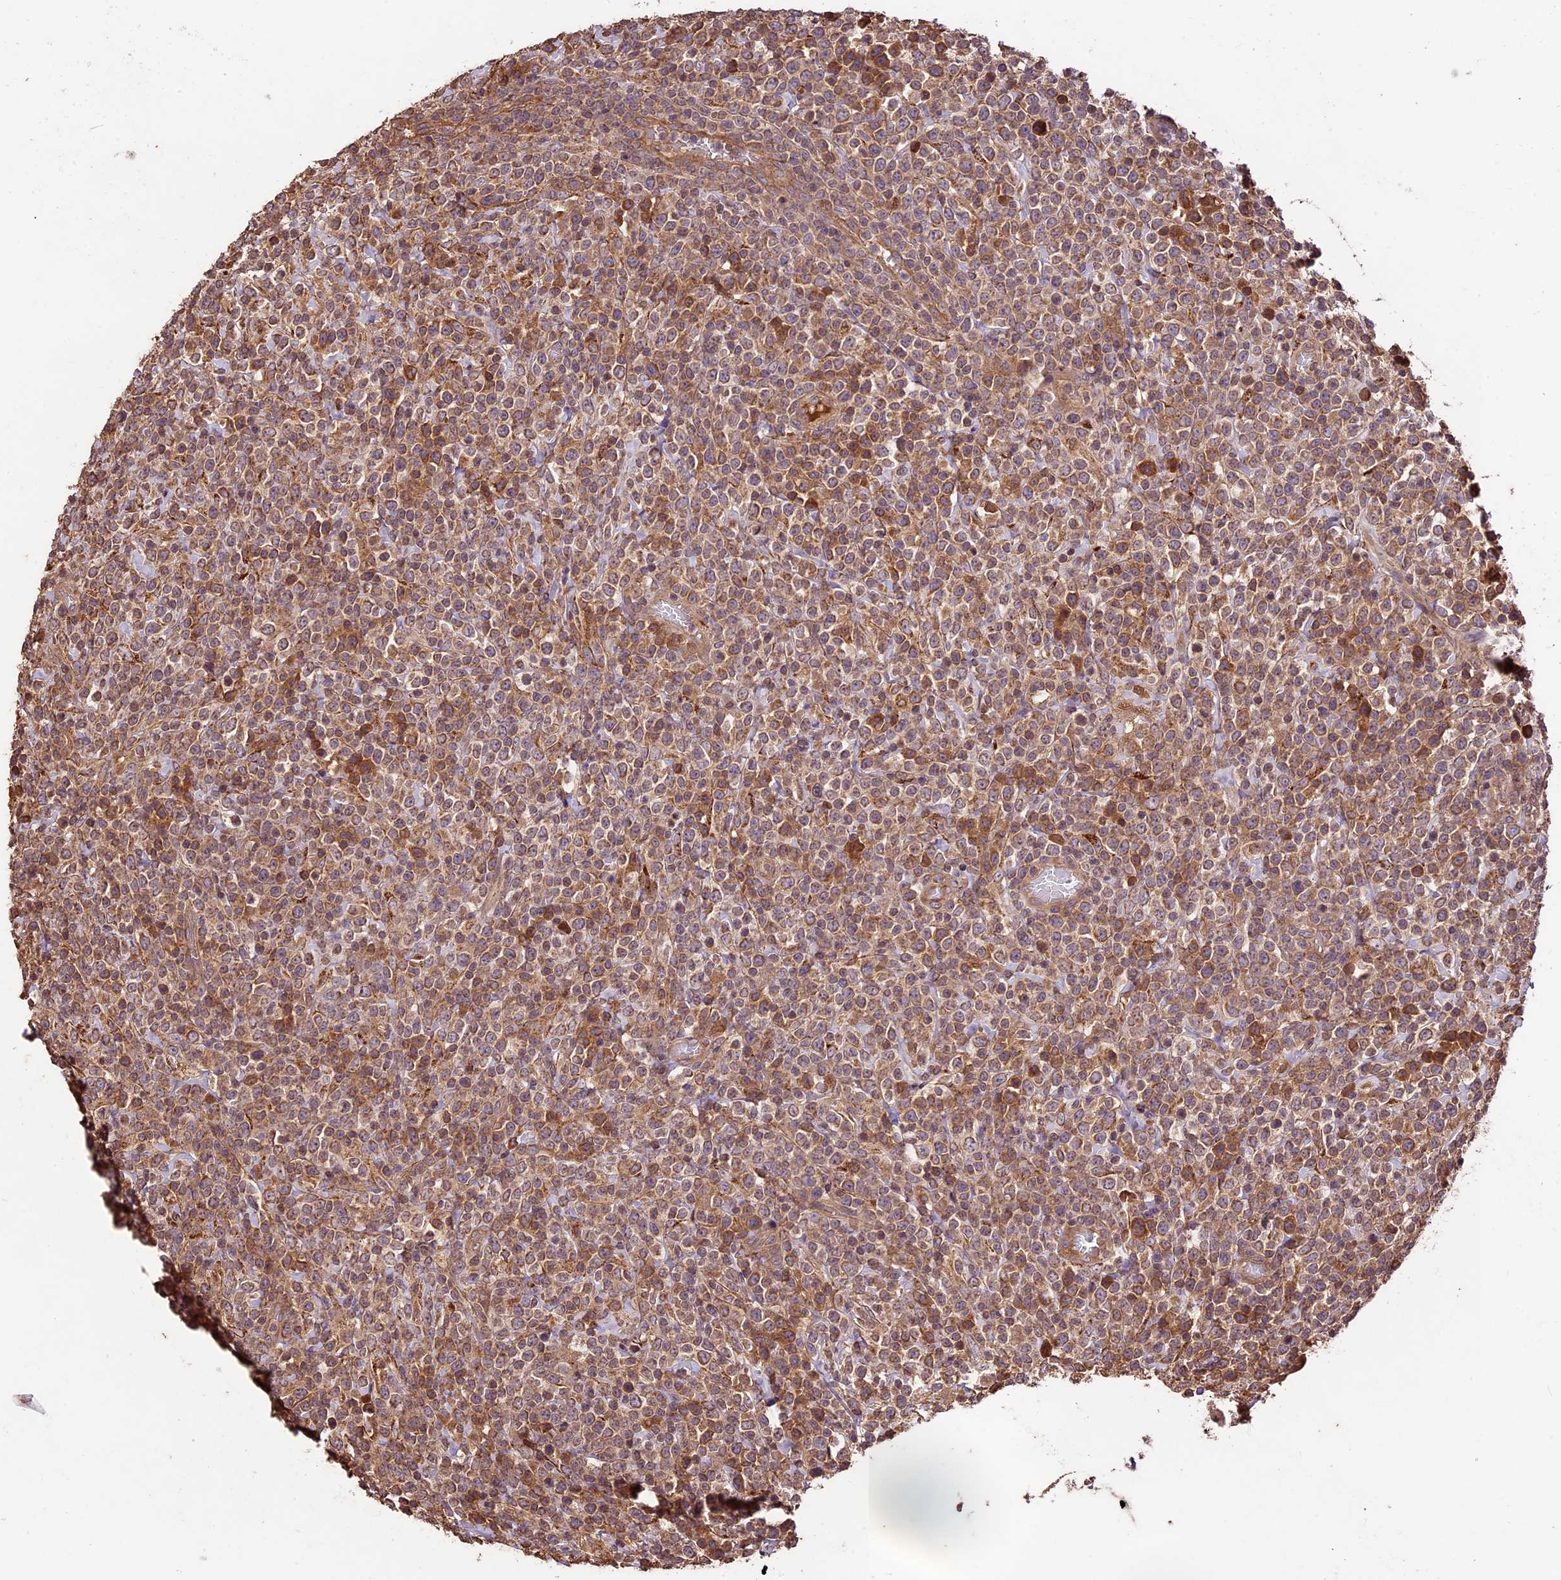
{"staining": {"intensity": "moderate", "quantity": "25%-75%", "location": "cytoplasmic/membranous"}, "tissue": "lymphoma", "cell_type": "Tumor cells", "image_type": "cancer", "snomed": [{"axis": "morphology", "description": "Malignant lymphoma, non-Hodgkin's type, High grade"}, {"axis": "topography", "description": "Colon"}], "caption": "Protein expression analysis of human high-grade malignant lymphoma, non-Hodgkin's type reveals moderate cytoplasmic/membranous staining in about 25%-75% of tumor cells.", "gene": "CRLF1", "patient": {"sex": "female", "age": 53}}